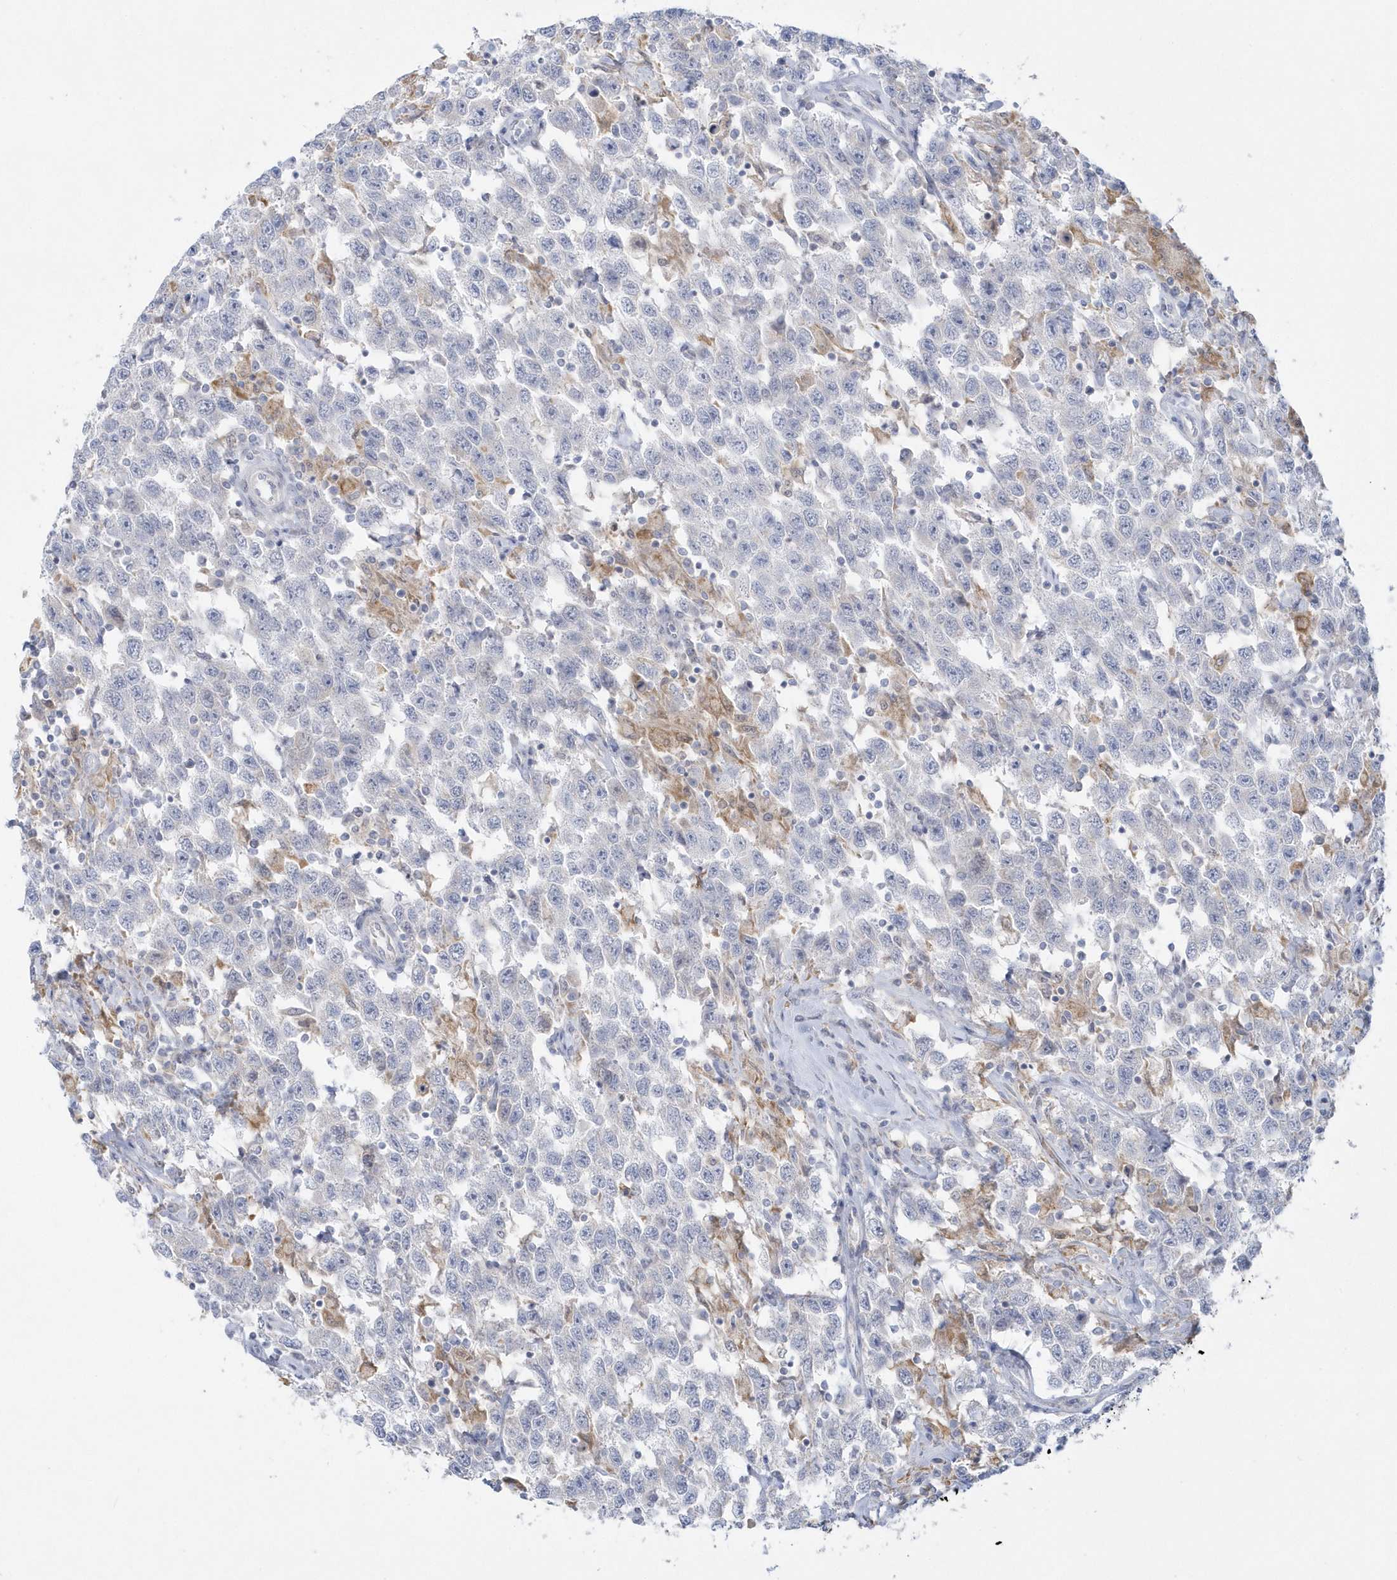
{"staining": {"intensity": "negative", "quantity": "none", "location": "none"}, "tissue": "testis cancer", "cell_type": "Tumor cells", "image_type": "cancer", "snomed": [{"axis": "morphology", "description": "Seminoma, NOS"}, {"axis": "topography", "description": "Testis"}], "caption": "A high-resolution histopathology image shows immunohistochemistry (IHC) staining of testis cancer (seminoma), which demonstrates no significant positivity in tumor cells.", "gene": "PCBD1", "patient": {"sex": "male", "age": 41}}